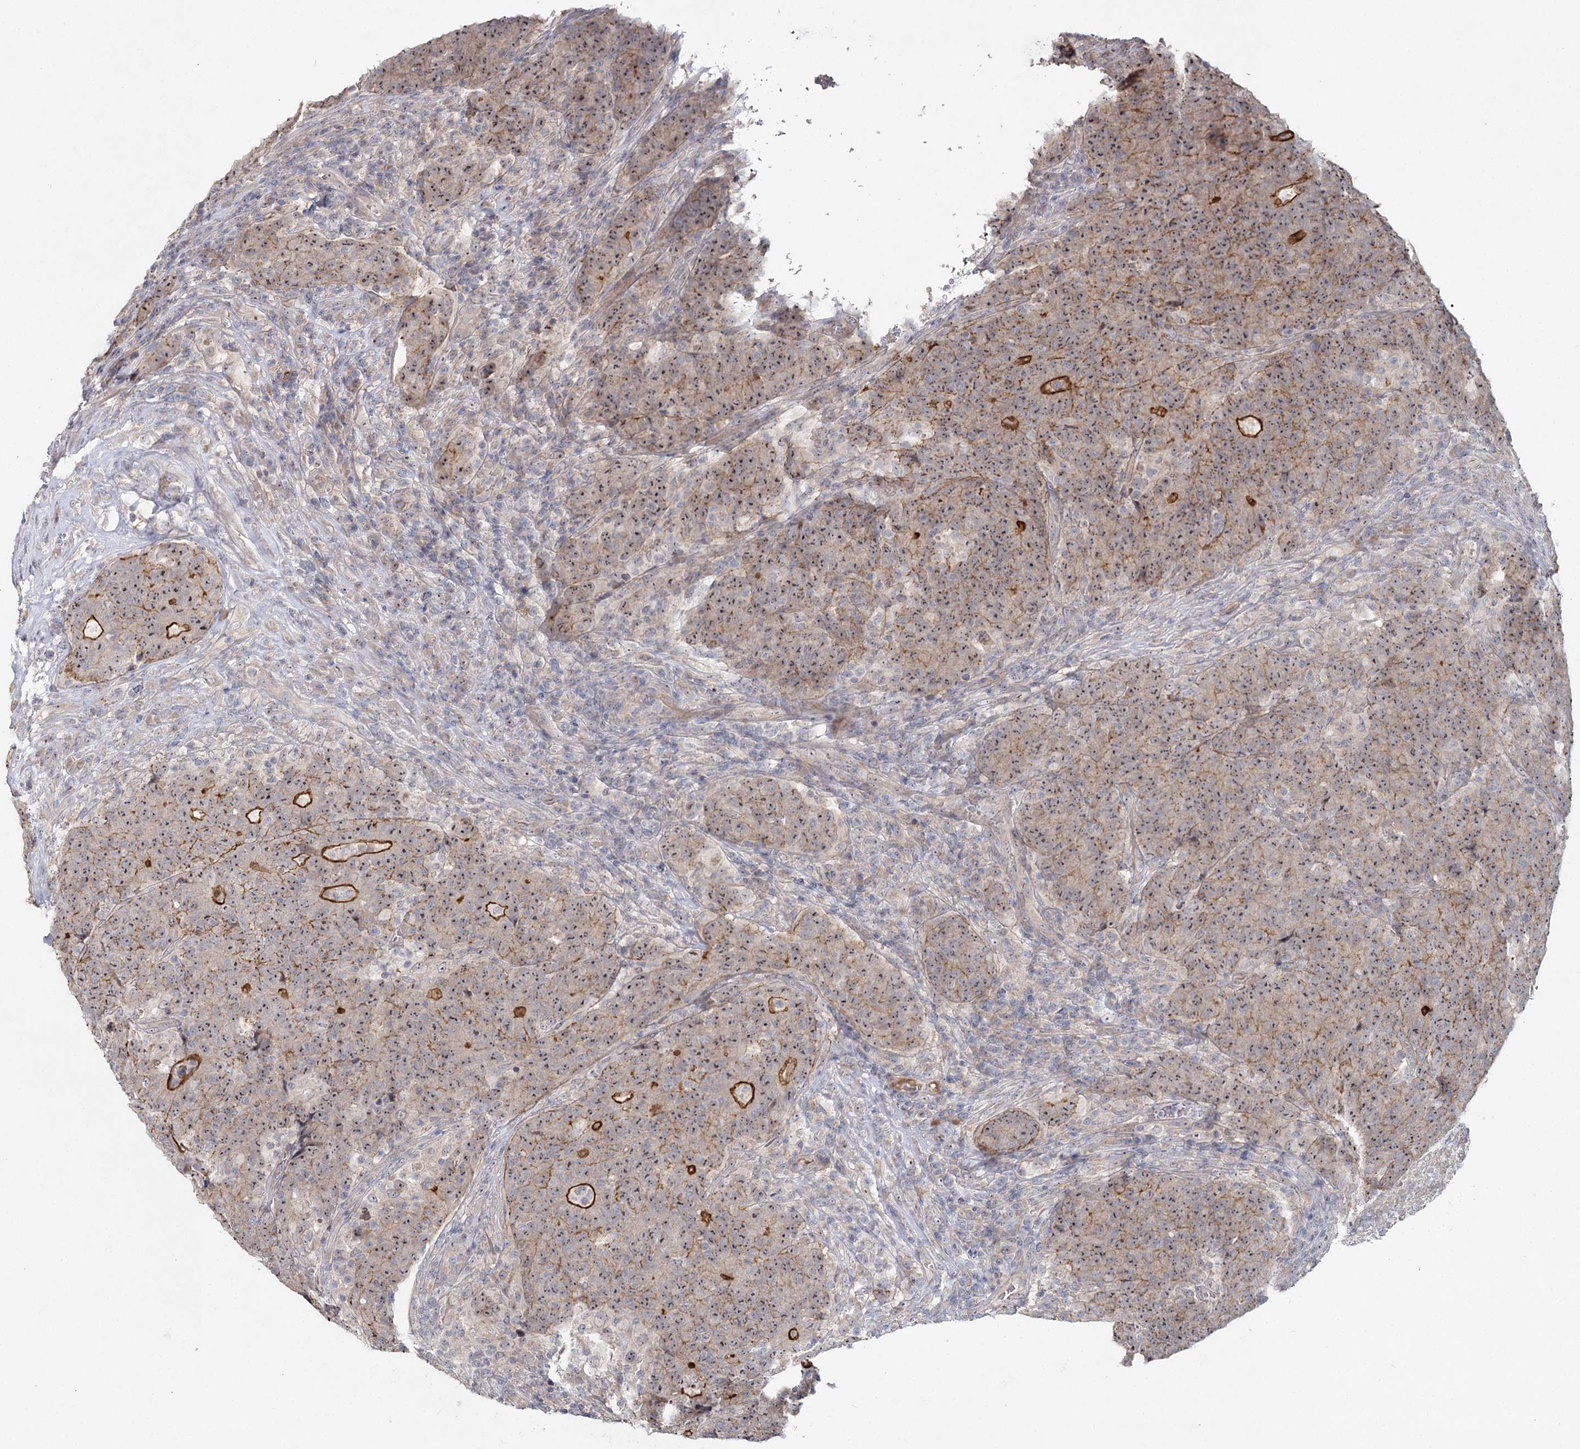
{"staining": {"intensity": "strong", "quantity": "25%-75%", "location": "cytoplasmic/membranous,nuclear"}, "tissue": "colorectal cancer", "cell_type": "Tumor cells", "image_type": "cancer", "snomed": [{"axis": "morphology", "description": "Adenocarcinoma, NOS"}, {"axis": "topography", "description": "Colon"}], "caption": "High-magnification brightfield microscopy of adenocarcinoma (colorectal) stained with DAB (brown) and counterstained with hematoxylin (blue). tumor cells exhibit strong cytoplasmic/membranous and nuclear expression is appreciated in approximately25%-75% of cells.", "gene": "ANGPTL5", "patient": {"sex": "female", "age": 75}}